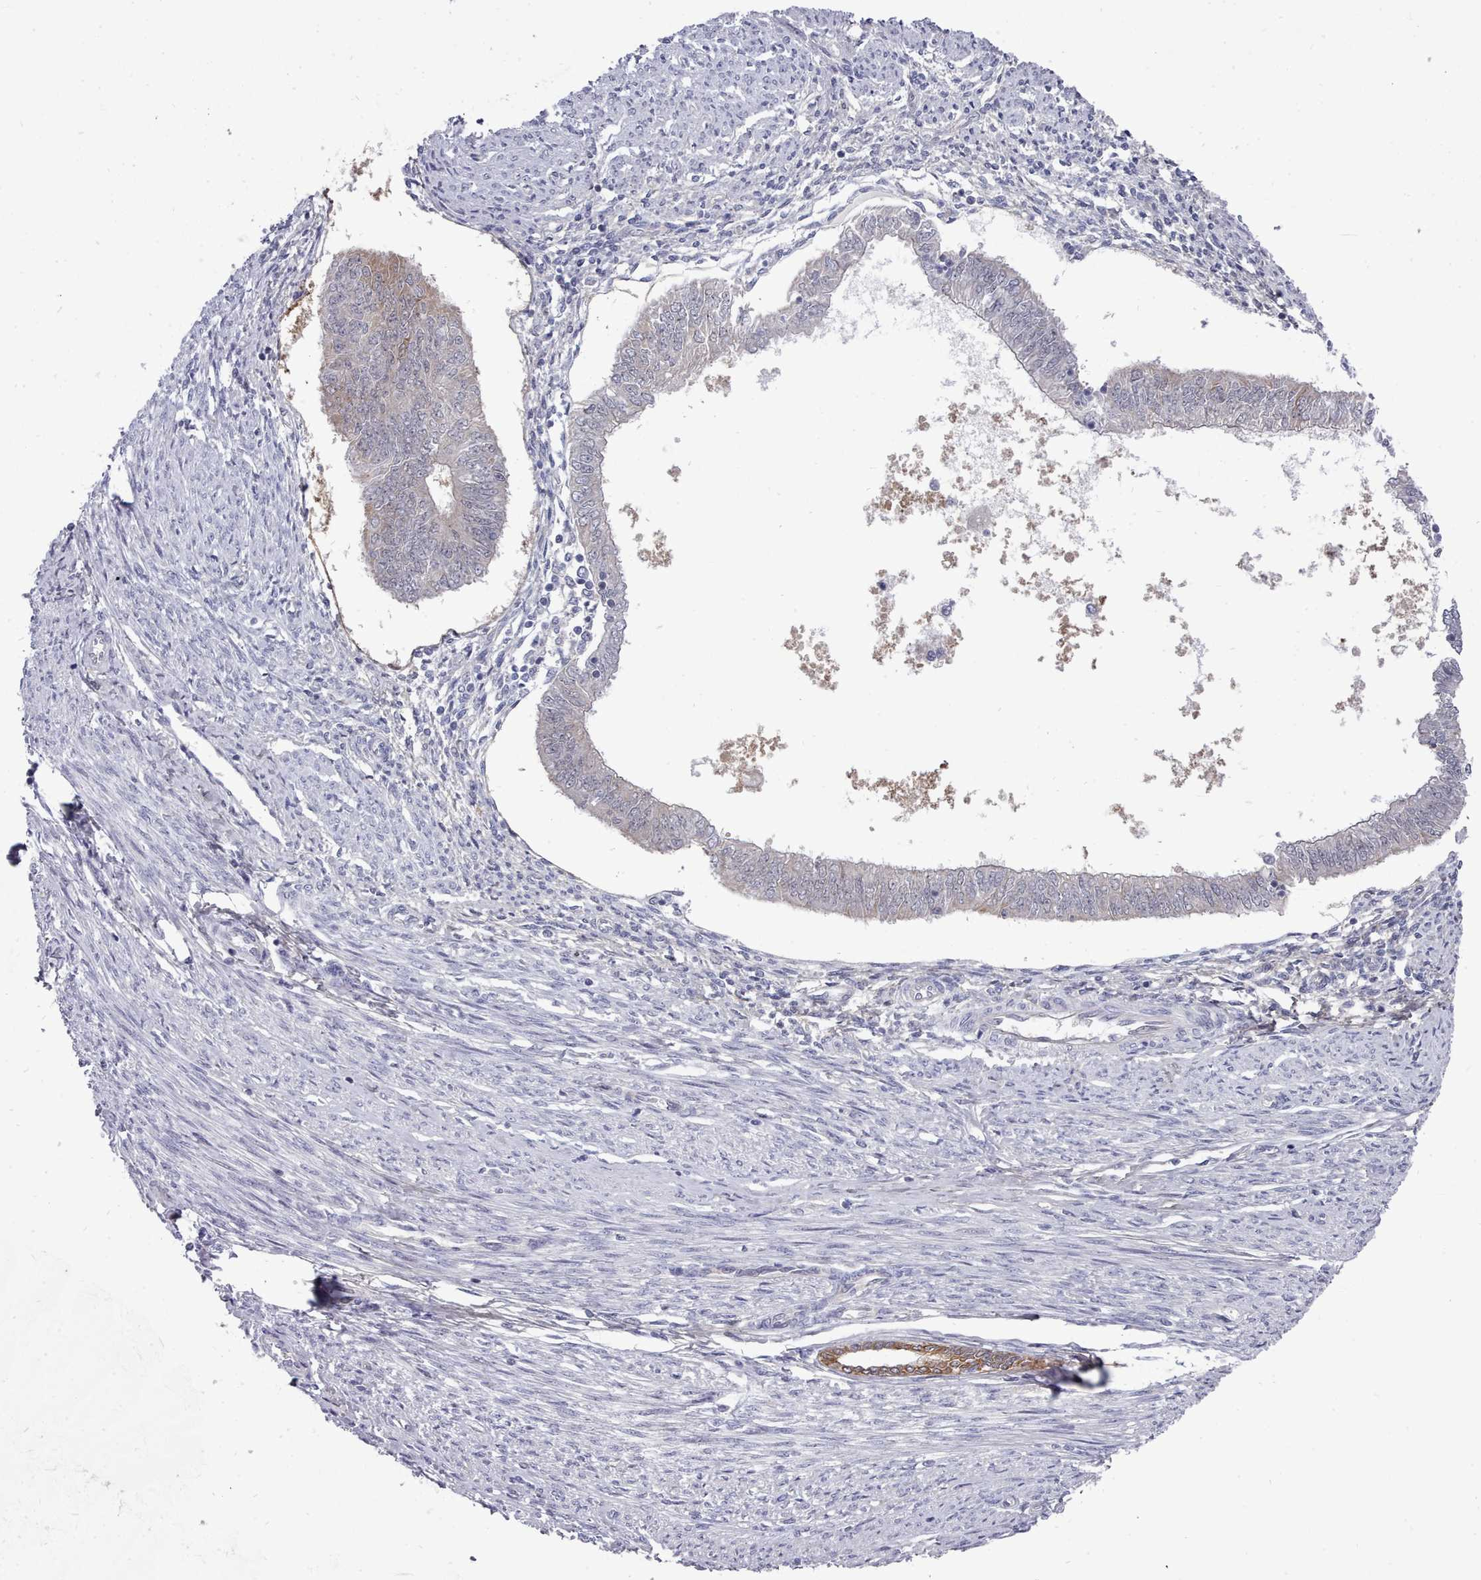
{"staining": {"intensity": "moderate", "quantity": "<25%", "location": "cytoplasmic/membranous"}, "tissue": "endometrial cancer", "cell_type": "Tumor cells", "image_type": "cancer", "snomed": [{"axis": "morphology", "description": "Adenocarcinoma, NOS"}, {"axis": "topography", "description": "Endometrium"}], "caption": "DAB immunohistochemical staining of endometrial cancer (adenocarcinoma) displays moderate cytoplasmic/membranous protein staining in approximately <25% of tumor cells.", "gene": "GINS1", "patient": {"sex": "female", "age": 58}}